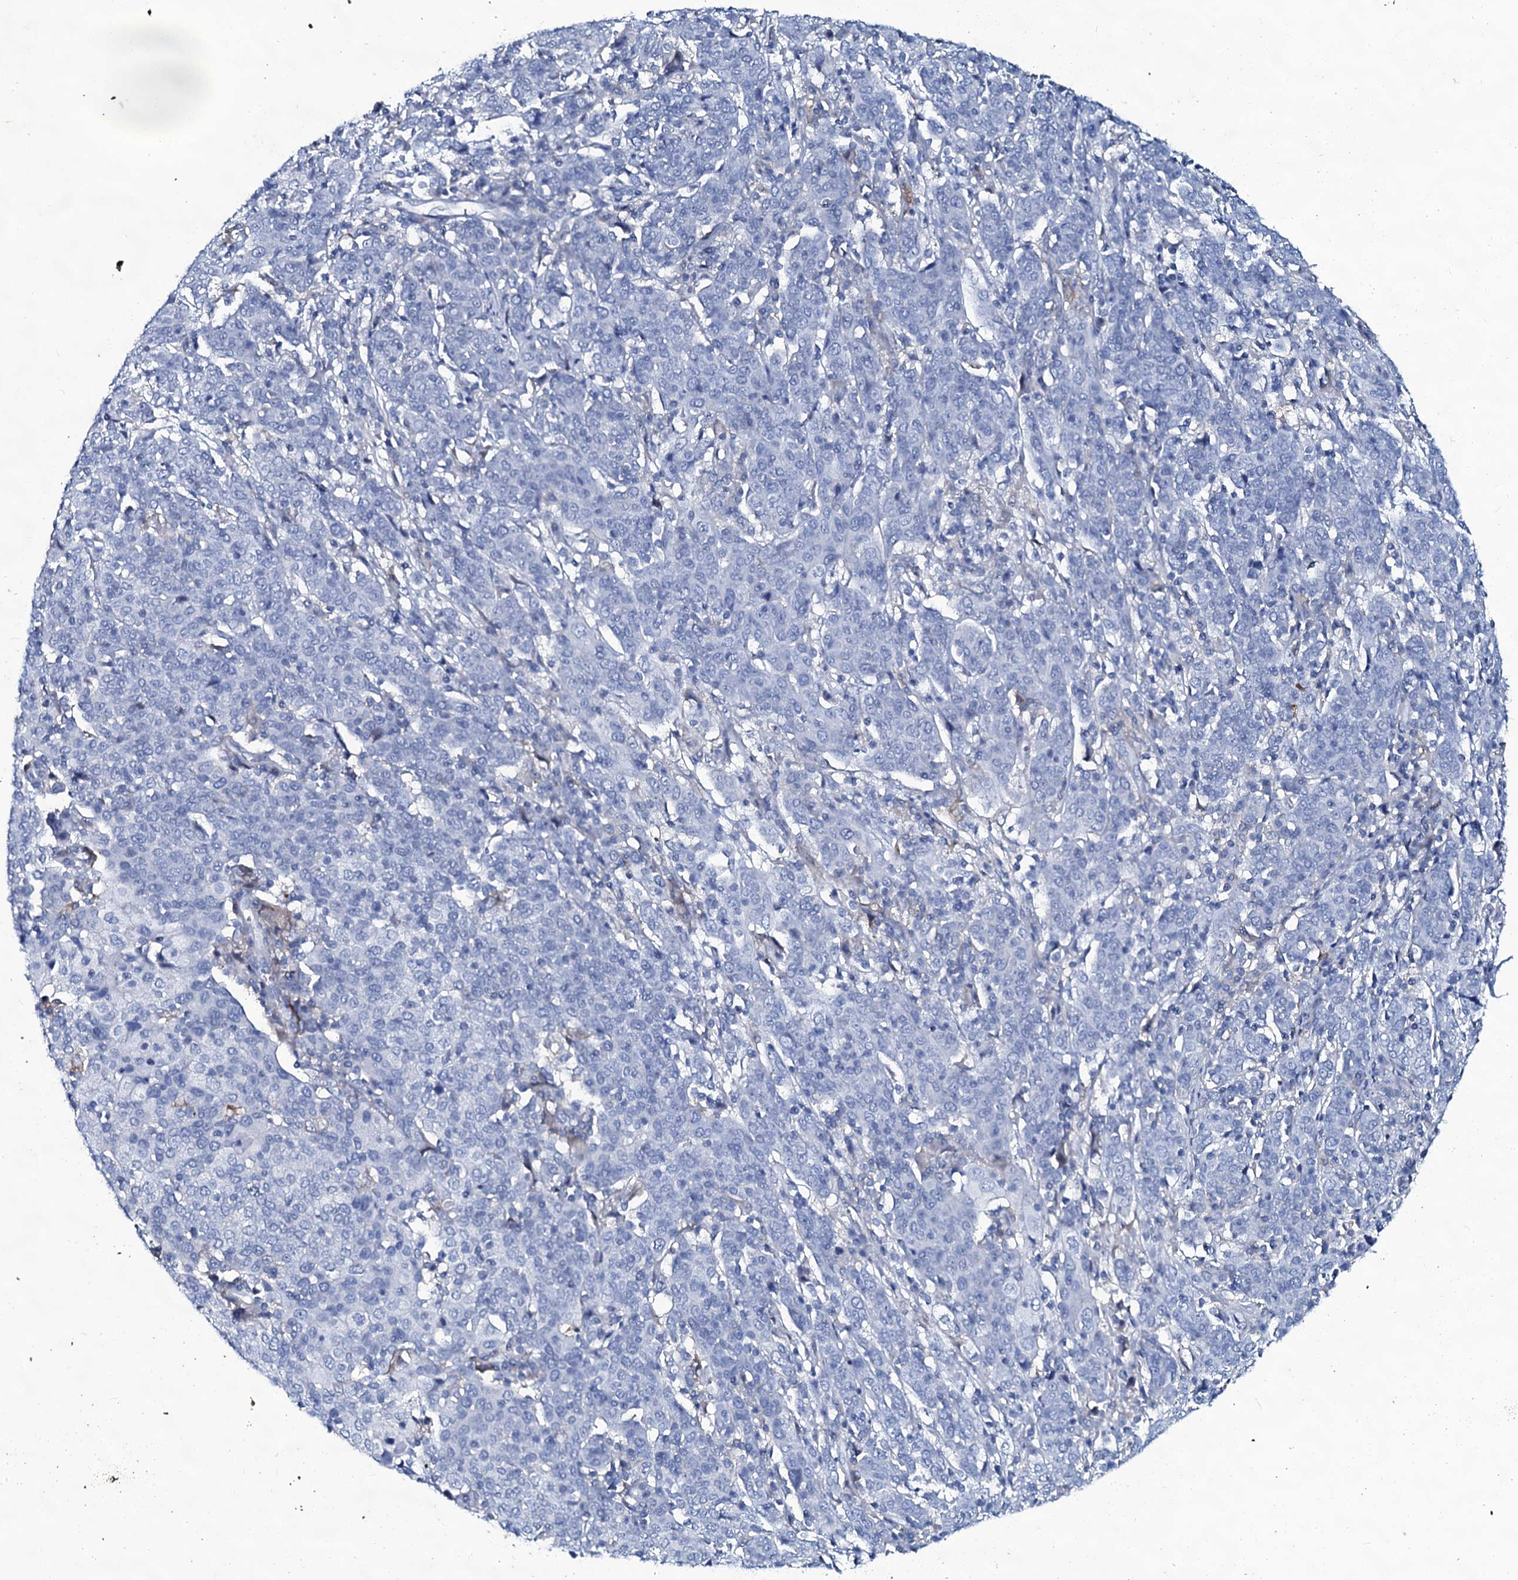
{"staining": {"intensity": "negative", "quantity": "none", "location": "none"}, "tissue": "cervical cancer", "cell_type": "Tumor cells", "image_type": "cancer", "snomed": [{"axis": "morphology", "description": "Squamous cell carcinoma, NOS"}, {"axis": "topography", "description": "Cervix"}], "caption": "Tumor cells show no significant expression in squamous cell carcinoma (cervical). (DAB immunohistochemistry with hematoxylin counter stain).", "gene": "SLC4A7", "patient": {"sex": "female", "age": 67}}